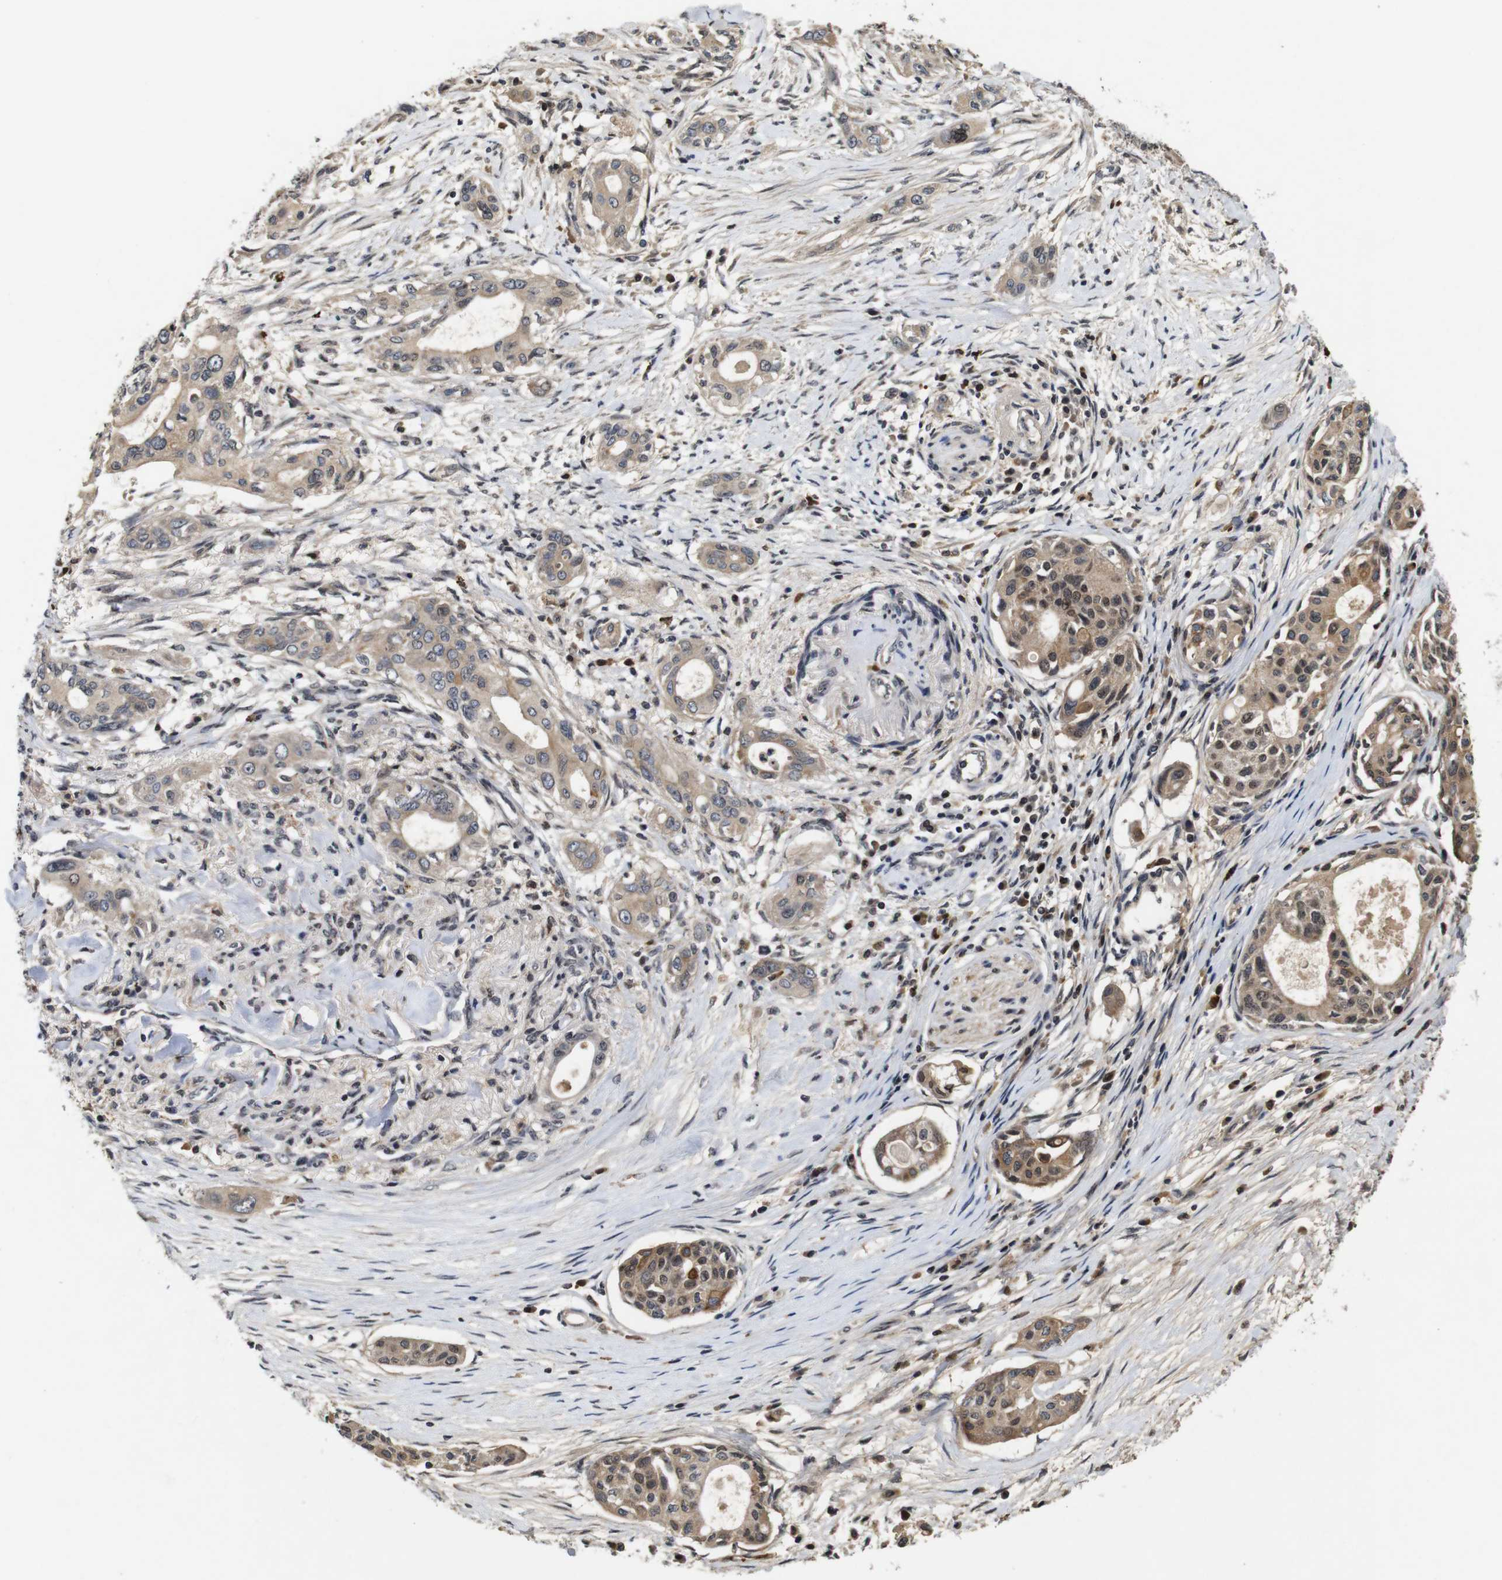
{"staining": {"intensity": "moderate", "quantity": ">75%", "location": "cytoplasmic/membranous"}, "tissue": "pancreatic cancer", "cell_type": "Tumor cells", "image_type": "cancer", "snomed": [{"axis": "morphology", "description": "Adenocarcinoma, NOS"}, {"axis": "topography", "description": "Pancreas"}], "caption": "Brown immunohistochemical staining in pancreatic adenocarcinoma reveals moderate cytoplasmic/membranous expression in about >75% of tumor cells. Using DAB (brown) and hematoxylin (blue) stains, captured at high magnification using brightfield microscopy.", "gene": "MYC", "patient": {"sex": "female", "age": 60}}